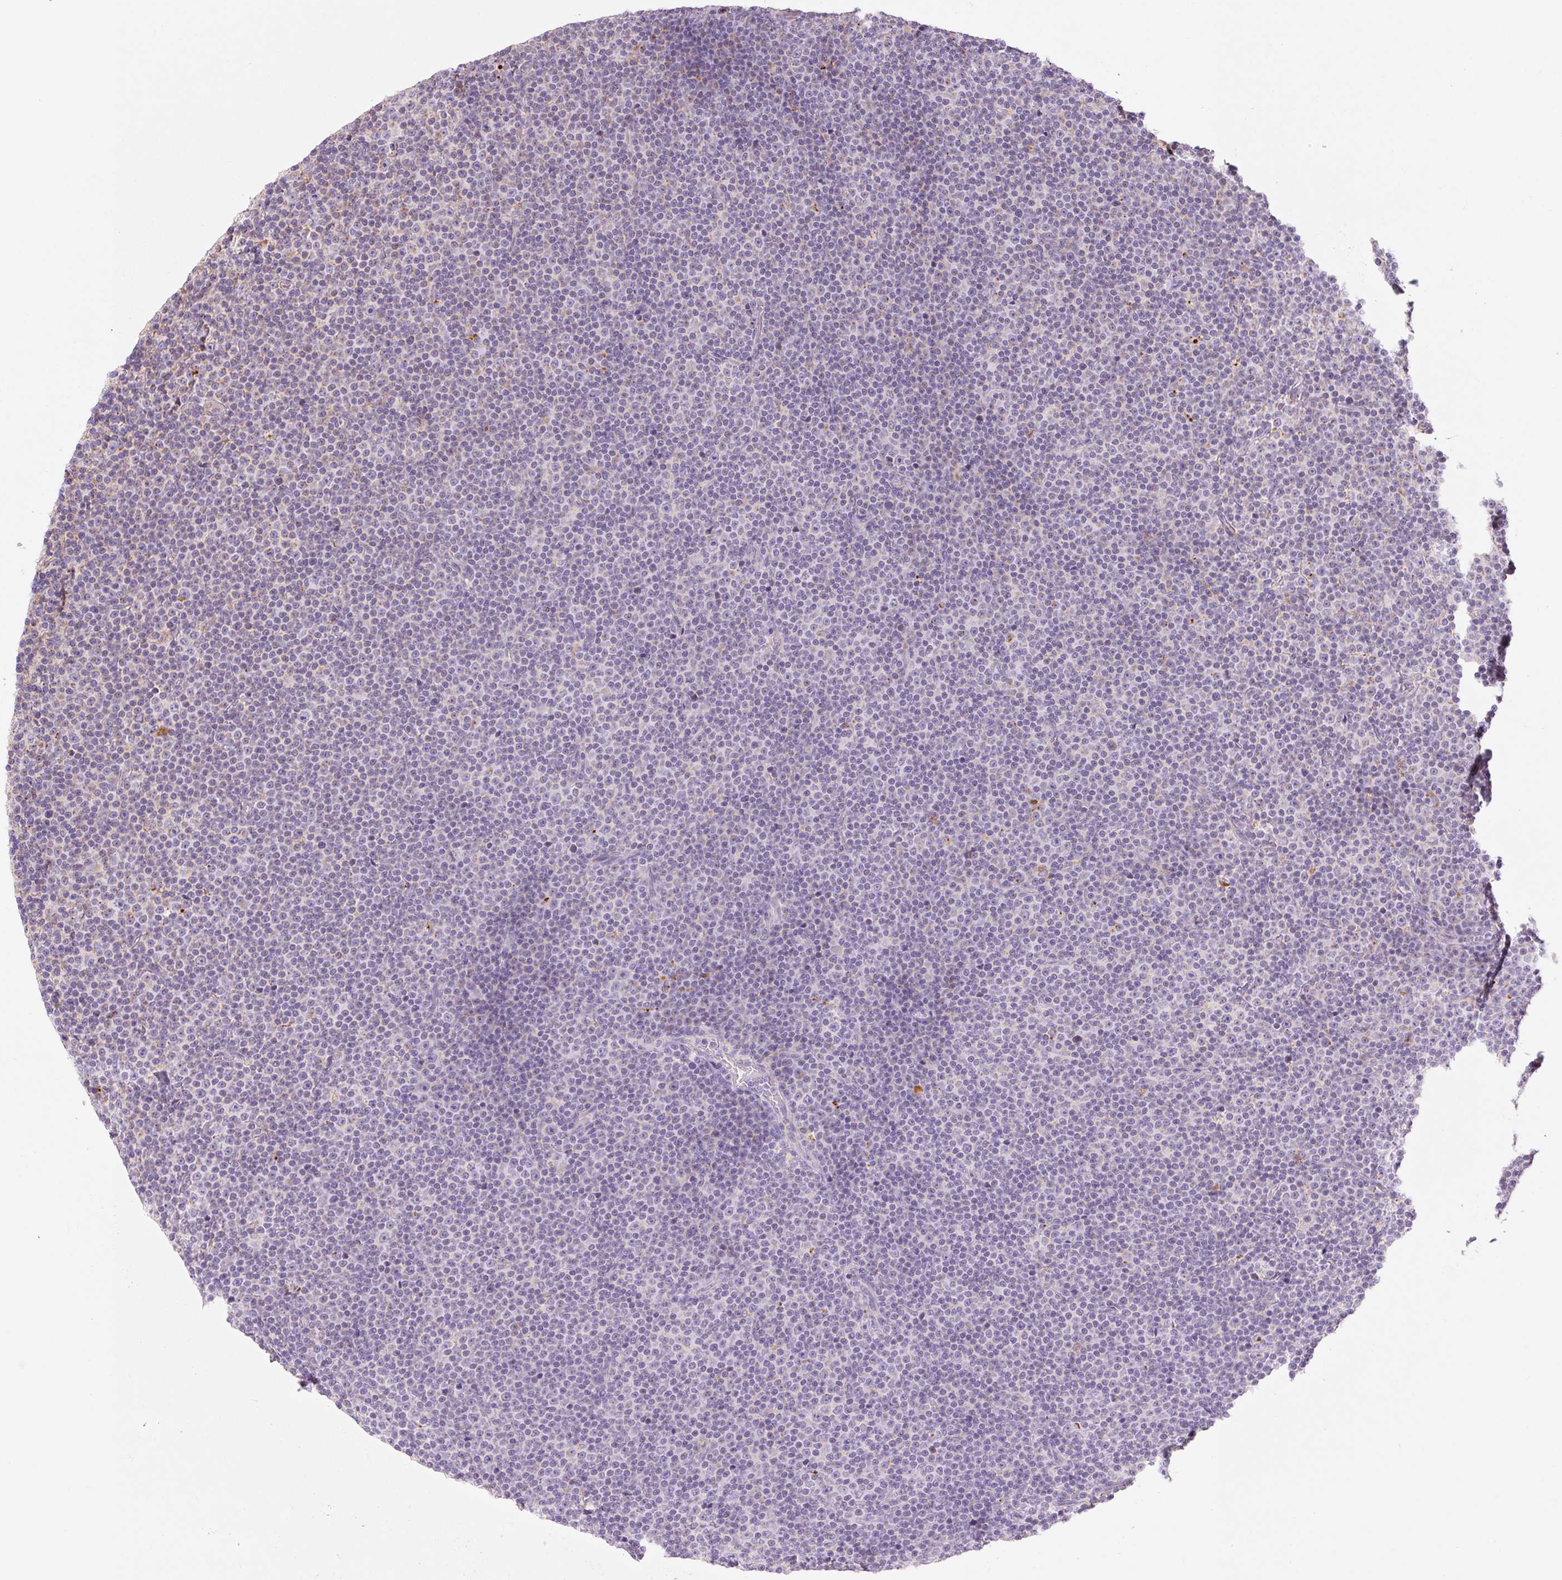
{"staining": {"intensity": "negative", "quantity": "none", "location": "none"}, "tissue": "lymphoma", "cell_type": "Tumor cells", "image_type": "cancer", "snomed": [{"axis": "morphology", "description": "Malignant lymphoma, non-Hodgkin's type, Low grade"}, {"axis": "topography", "description": "Lymph node"}], "caption": "This histopathology image is of lymphoma stained with IHC to label a protein in brown with the nuclei are counter-stained blue. There is no positivity in tumor cells.", "gene": "CLEC3A", "patient": {"sex": "female", "age": 67}}